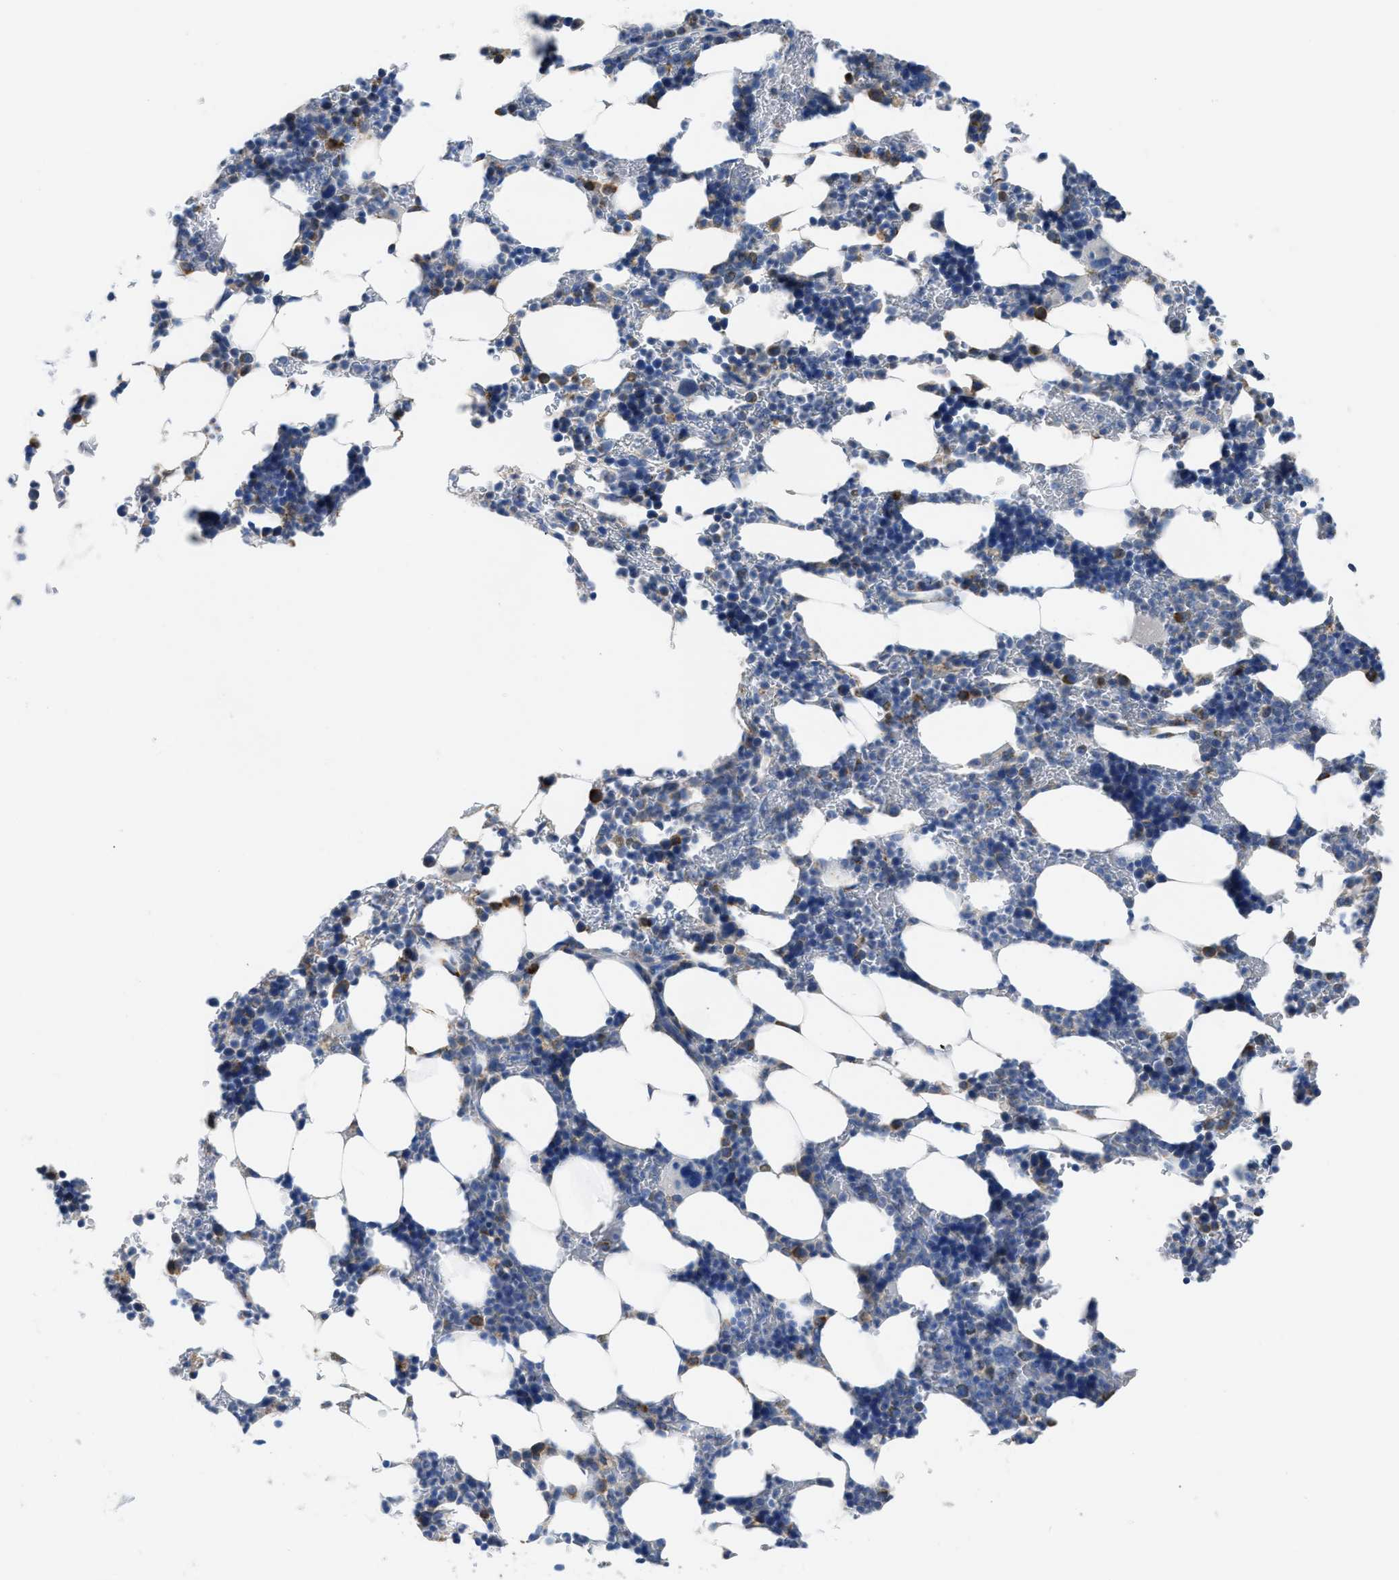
{"staining": {"intensity": "moderate", "quantity": "<25%", "location": "cytoplasmic/membranous"}, "tissue": "bone marrow", "cell_type": "Hematopoietic cells", "image_type": "normal", "snomed": [{"axis": "morphology", "description": "Normal tissue, NOS"}, {"axis": "topography", "description": "Bone marrow"}], "caption": "High-power microscopy captured an IHC micrograph of benign bone marrow, revealing moderate cytoplasmic/membranous expression in approximately <25% of hematopoietic cells.", "gene": "ETFA", "patient": {"sex": "female", "age": 81}}